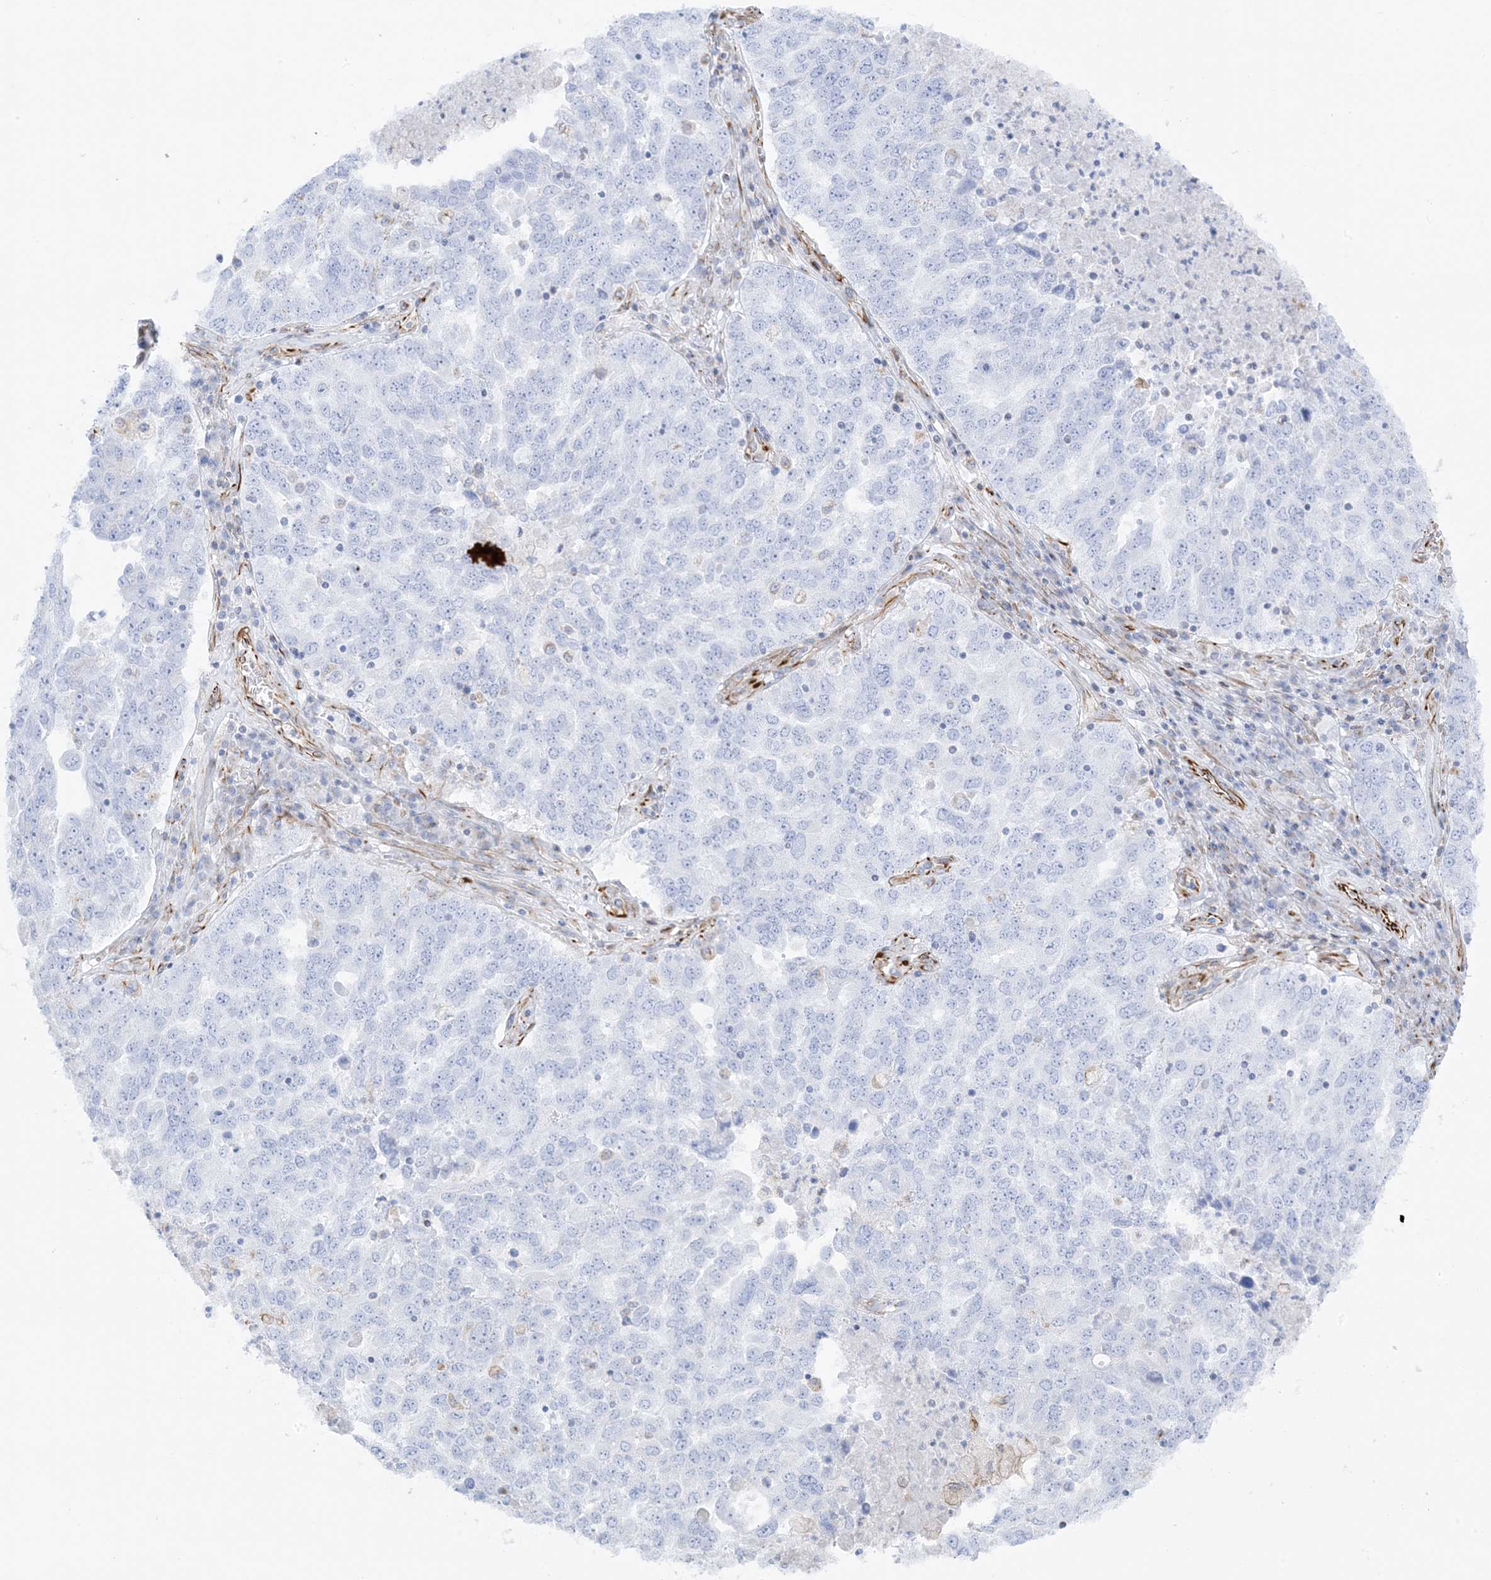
{"staining": {"intensity": "negative", "quantity": "none", "location": "none"}, "tissue": "ovarian cancer", "cell_type": "Tumor cells", "image_type": "cancer", "snomed": [{"axis": "morphology", "description": "Carcinoma, endometroid"}, {"axis": "topography", "description": "Ovary"}], "caption": "DAB immunohistochemical staining of human ovarian cancer (endometroid carcinoma) shows no significant staining in tumor cells.", "gene": "PID1", "patient": {"sex": "female", "age": 62}}